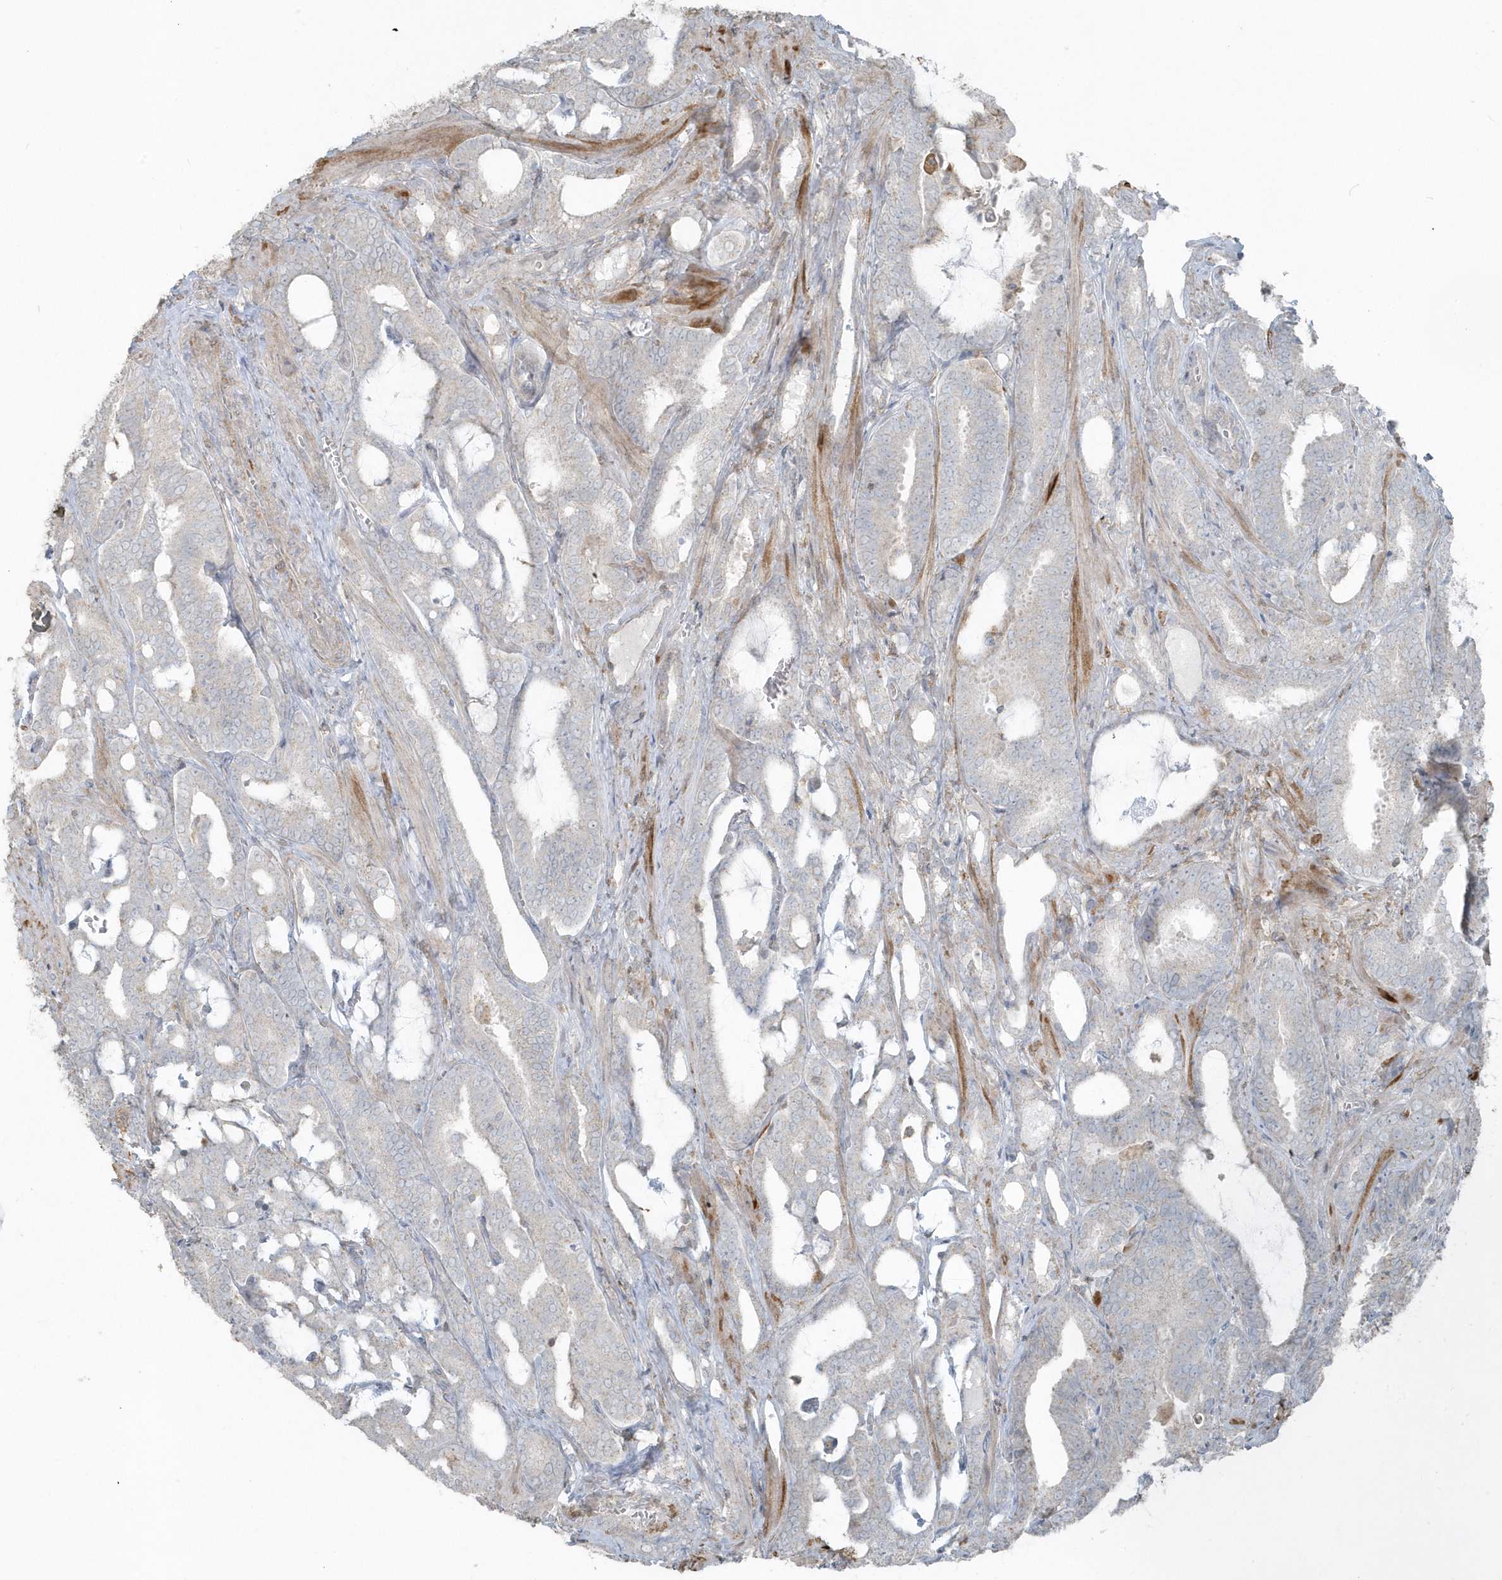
{"staining": {"intensity": "negative", "quantity": "none", "location": "none"}, "tissue": "prostate cancer", "cell_type": "Tumor cells", "image_type": "cancer", "snomed": [{"axis": "morphology", "description": "Adenocarcinoma, High grade"}, {"axis": "topography", "description": "Prostate and seminal vesicle, NOS"}], "caption": "IHC histopathology image of neoplastic tissue: prostate high-grade adenocarcinoma stained with DAB shows no significant protein staining in tumor cells.", "gene": "ACTC1", "patient": {"sex": "male", "age": 67}}